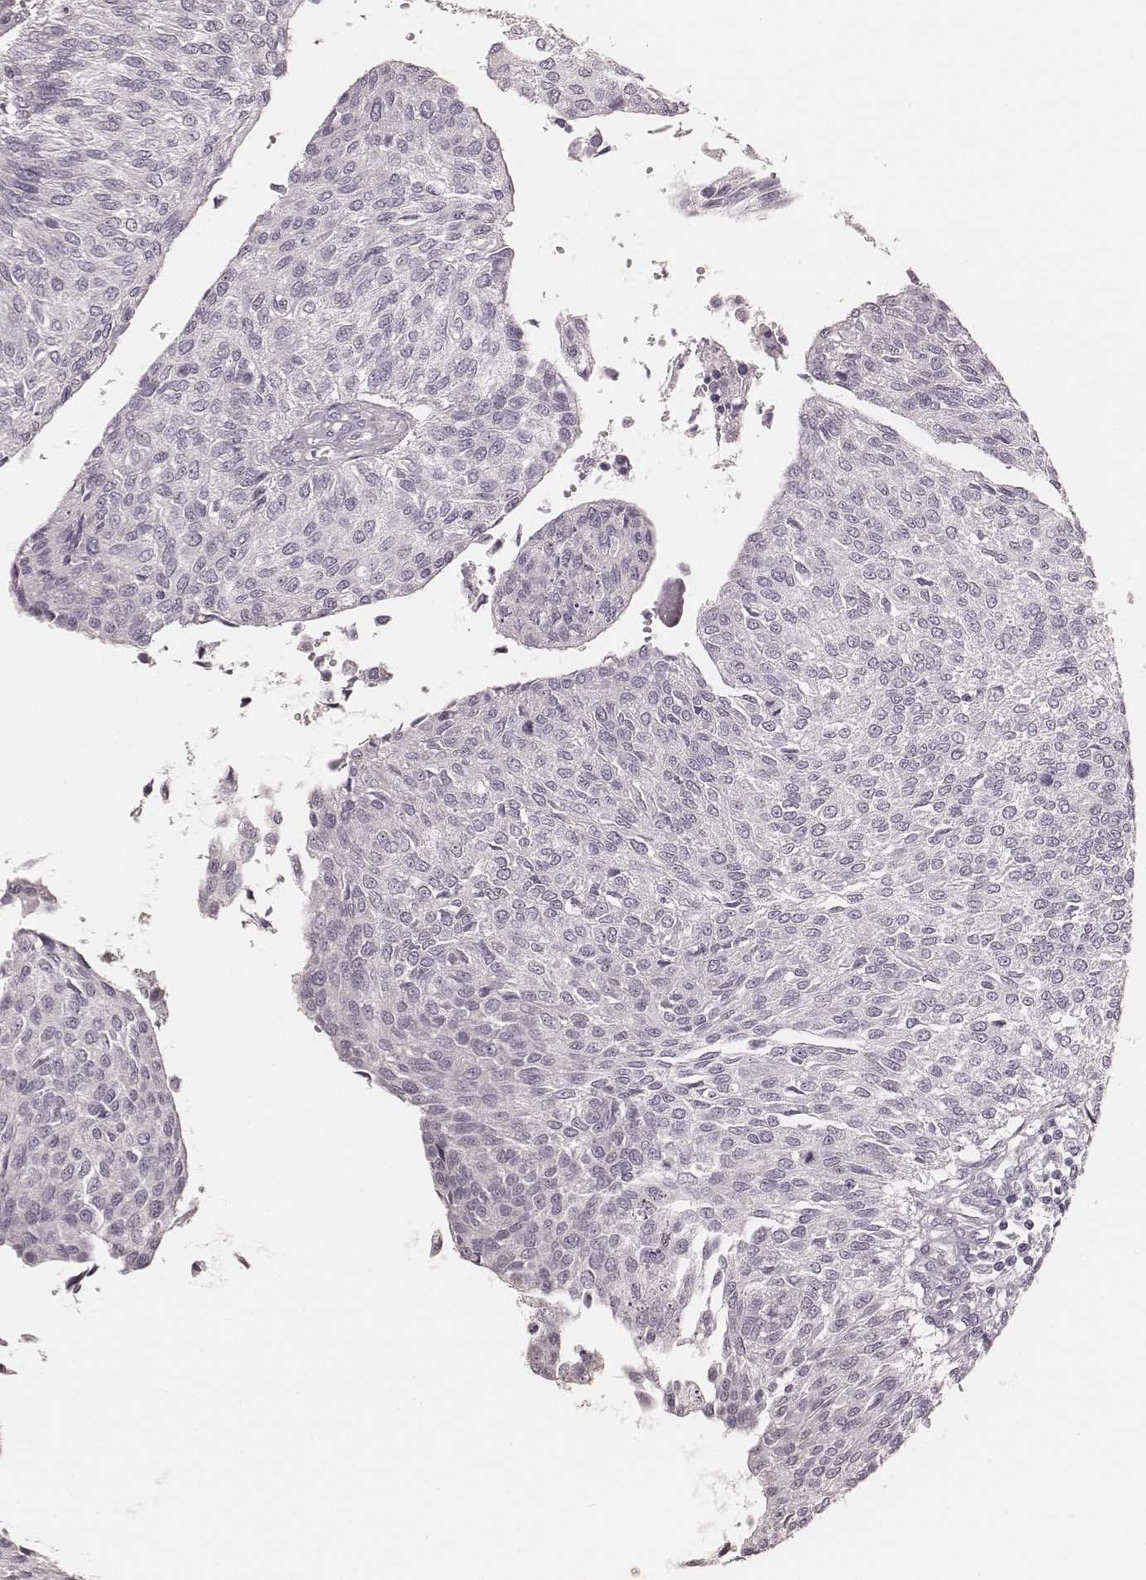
{"staining": {"intensity": "negative", "quantity": "none", "location": "none"}, "tissue": "urothelial cancer", "cell_type": "Tumor cells", "image_type": "cancer", "snomed": [{"axis": "morphology", "description": "Urothelial carcinoma, NOS"}, {"axis": "topography", "description": "Urinary bladder"}], "caption": "High magnification brightfield microscopy of transitional cell carcinoma stained with DAB (brown) and counterstained with hematoxylin (blue): tumor cells show no significant staining.", "gene": "KRT26", "patient": {"sex": "male", "age": 55}}